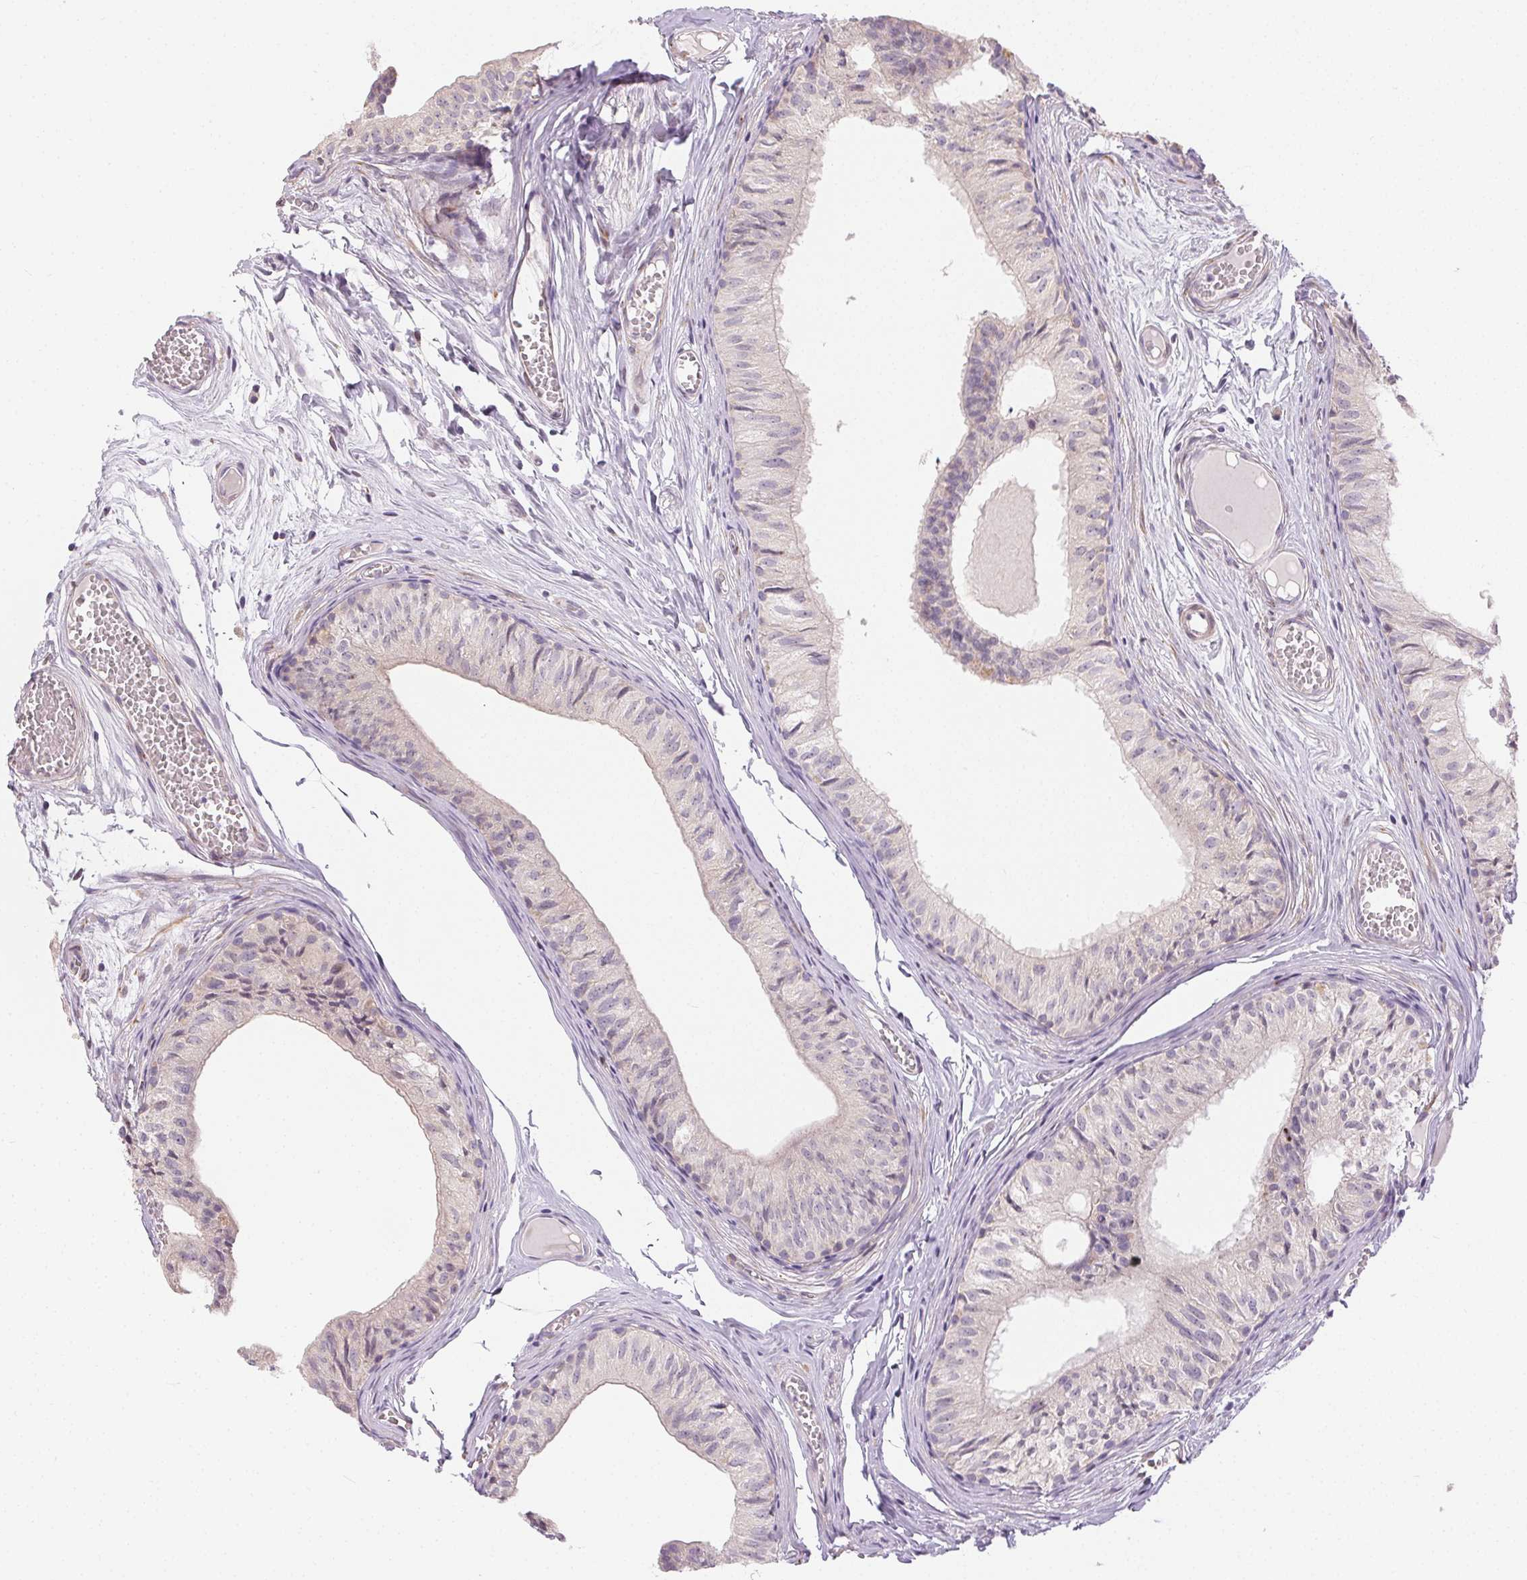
{"staining": {"intensity": "negative", "quantity": "none", "location": "none"}, "tissue": "epididymis", "cell_type": "Glandular cells", "image_type": "normal", "snomed": [{"axis": "morphology", "description": "Normal tissue, NOS"}, {"axis": "topography", "description": "Epididymis"}], "caption": "Immunohistochemistry histopathology image of normal epididymis: epididymis stained with DAB (3,3'-diaminobenzidine) displays no significant protein staining in glandular cells.", "gene": "RPGRIP1", "patient": {"sex": "male", "age": 25}}